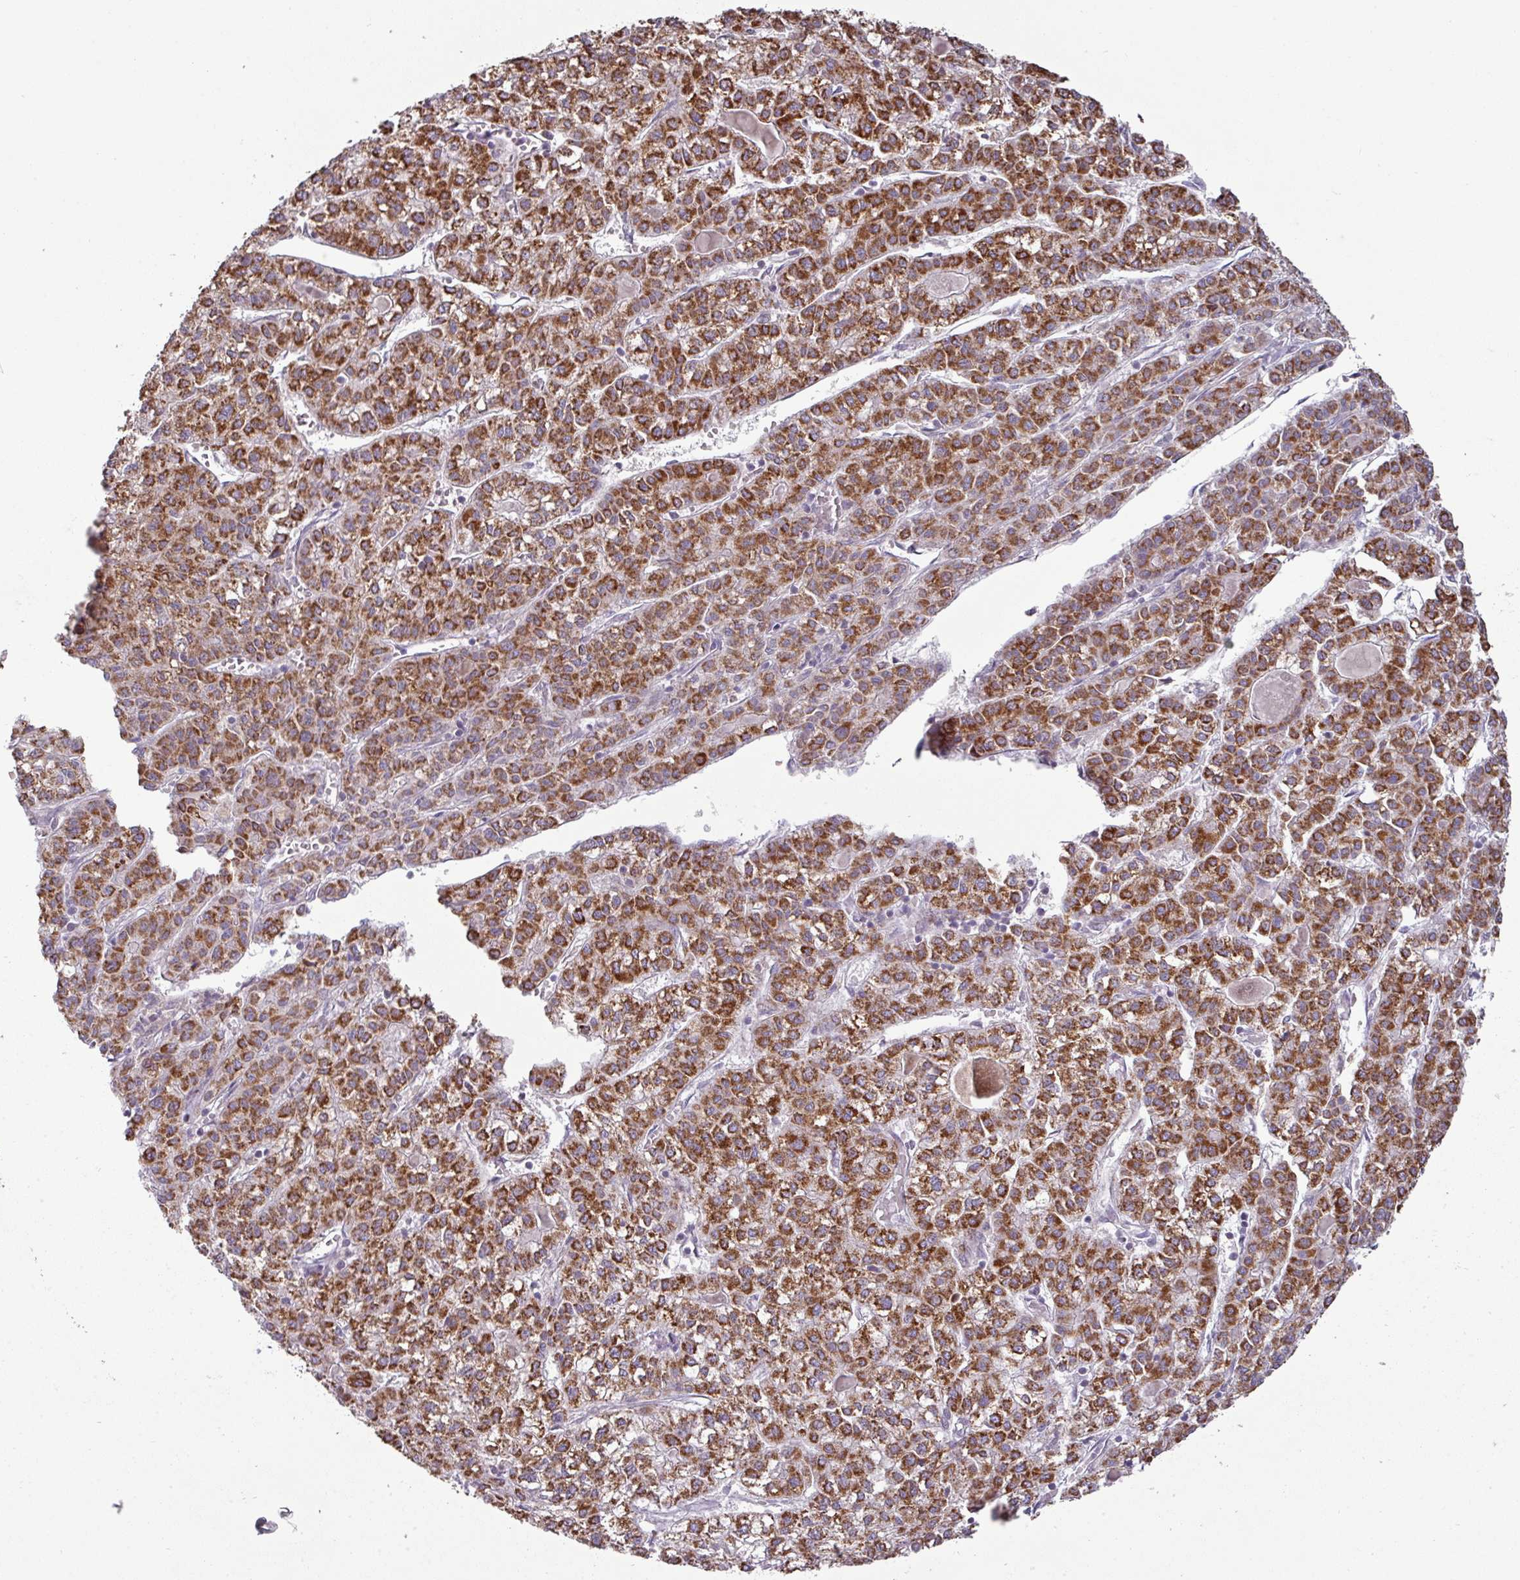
{"staining": {"intensity": "strong", "quantity": ">75%", "location": "cytoplasmic/membranous"}, "tissue": "liver cancer", "cell_type": "Tumor cells", "image_type": "cancer", "snomed": [{"axis": "morphology", "description": "Carcinoma, Hepatocellular, NOS"}, {"axis": "topography", "description": "Liver"}], "caption": "Human liver cancer (hepatocellular carcinoma) stained with a protein marker shows strong staining in tumor cells.", "gene": "TRAPPC1", "patient": {"sex": "female", "age": 43}}